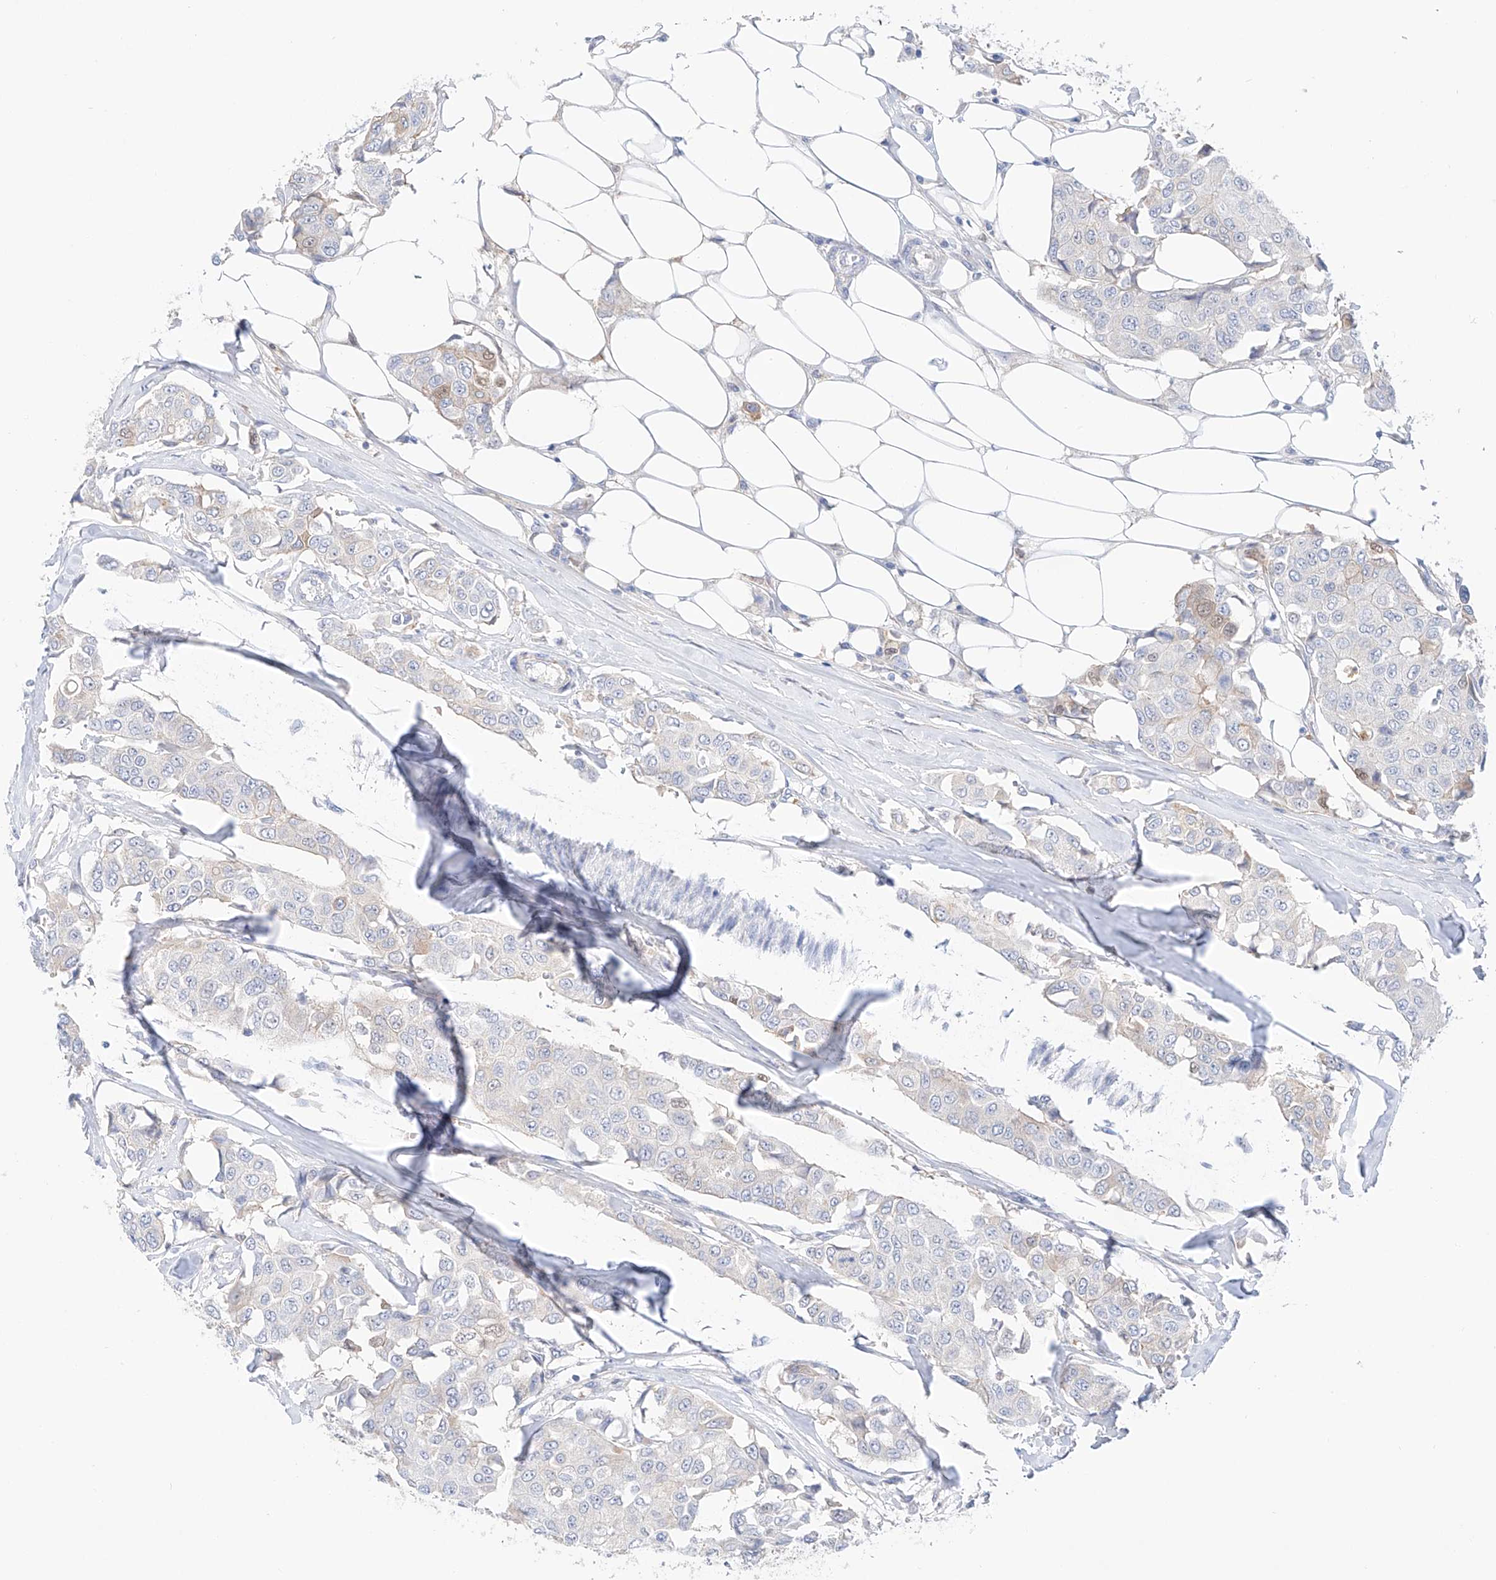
{"staining": {"intensity": "weak", "quantity": "<25%", "location": "cytoplasmic/membranous"}, "tissue": "breast cancer", "cell_type": "Tumor cells", "image_type": "cancer", "snomed": [{"axis": "morphology", "description": "Duct carcinoma"}, {"axis": "topography", "description": "Breast"}], "caption": "Tumor cells show no significant positivity in breast infiltrating ductal carcinoma. (Immunohistochemistry (ihc), brightfield microscopy, high magnification).", "gene": "PGGT1B", "patient": {"sex": "female", "age": 80}}